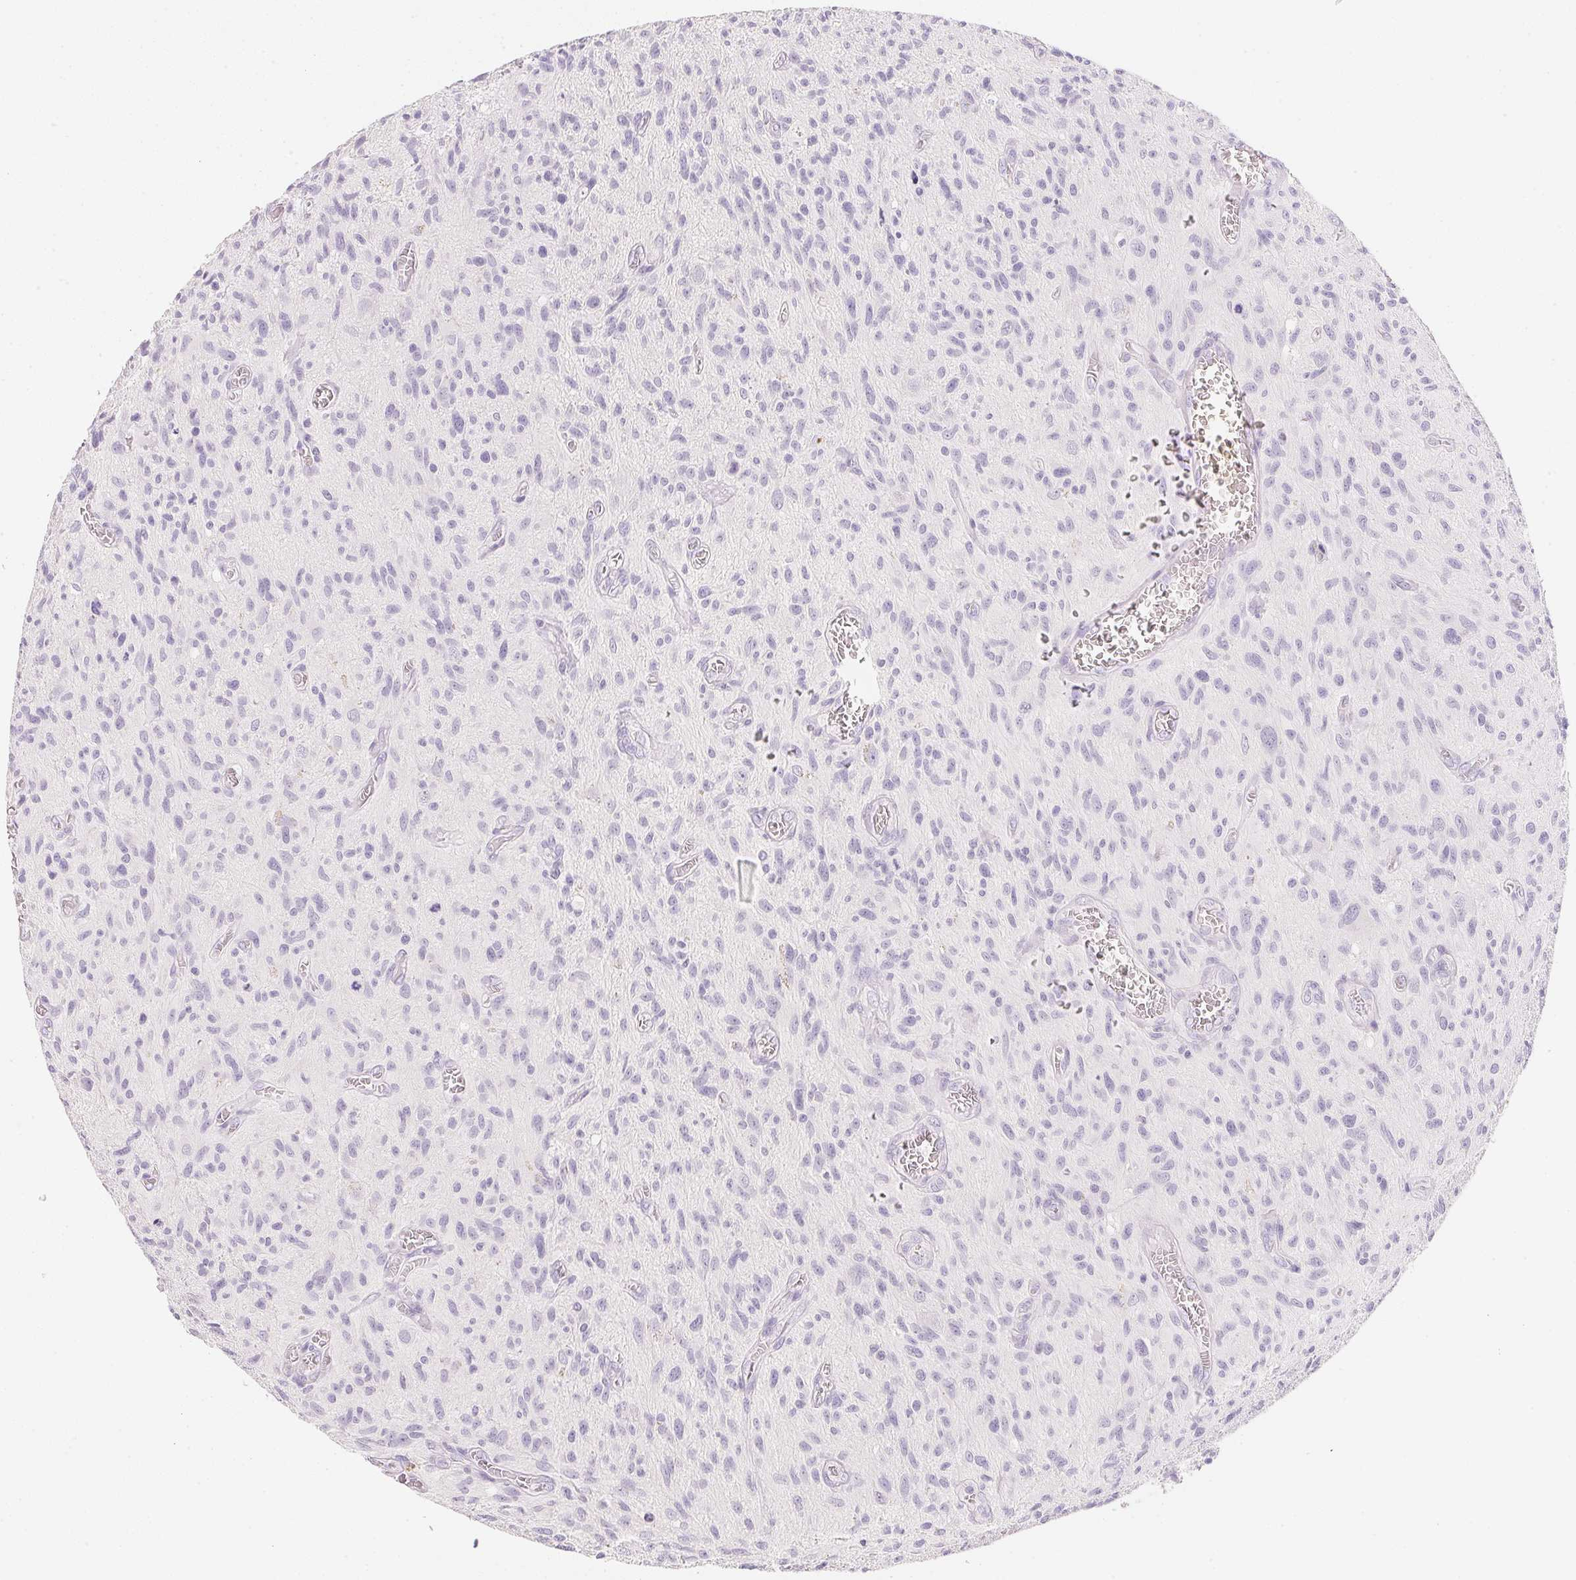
{"staining": {"intensity": "negative", "quantity": "none", "location": "none"}, "tissue": "glioma", "cell_type": "Tumor cells", "image_type": "cancer", "snomed": [{"axis": "morphology", "description": "Glioma, malignant, High grade"}, {"axis": "topography", "description": "Brain"}], "caption": "The photomicrograph demonstrates no staining of tumor cells in glioma.", "gene": "ACP3", "patient": {"sex": "male", "age": 75}}